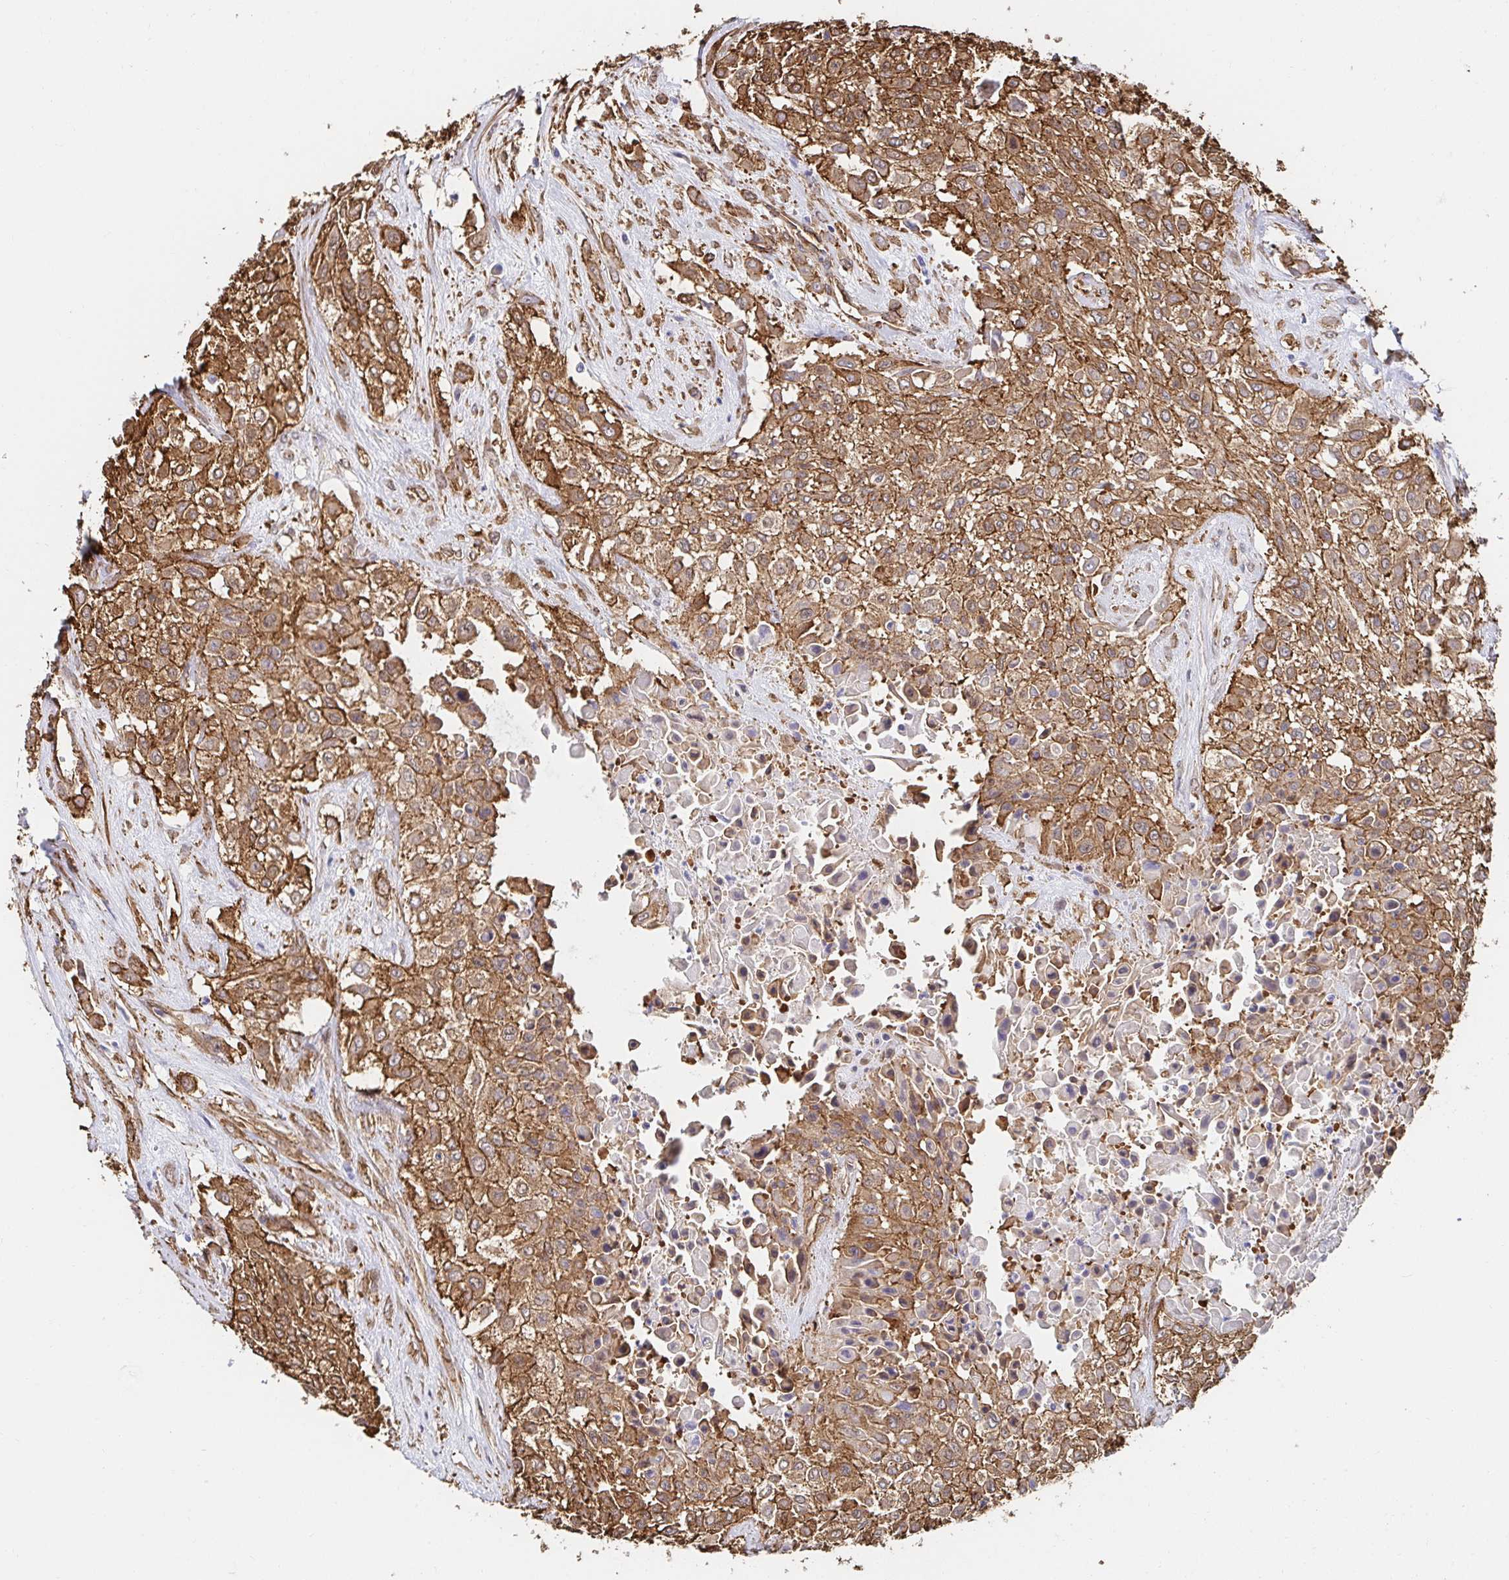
{"staining": {"intensity": "moderate", "quantity": ">75%", "location": "cytoplasmic/membranous"}, "tissue": "urothelial cancer", "cell_type": "Tumor cells", "image_type": "cancer", "snomed": [{"axis": "morphology", "description": "Urothelial carcinoma, High grade"}, {"axis": "topography", "description": "Urinary bladder"}], "caption": "Brown immunohistochemical staining in human urothelial carcinoma (high-grade) exhibits moderate cytoplasmic/membranous staining in approximately >75% of tumor cells.", "gene": "CTTN", "patient": {"sex": "male", "age": 57}}